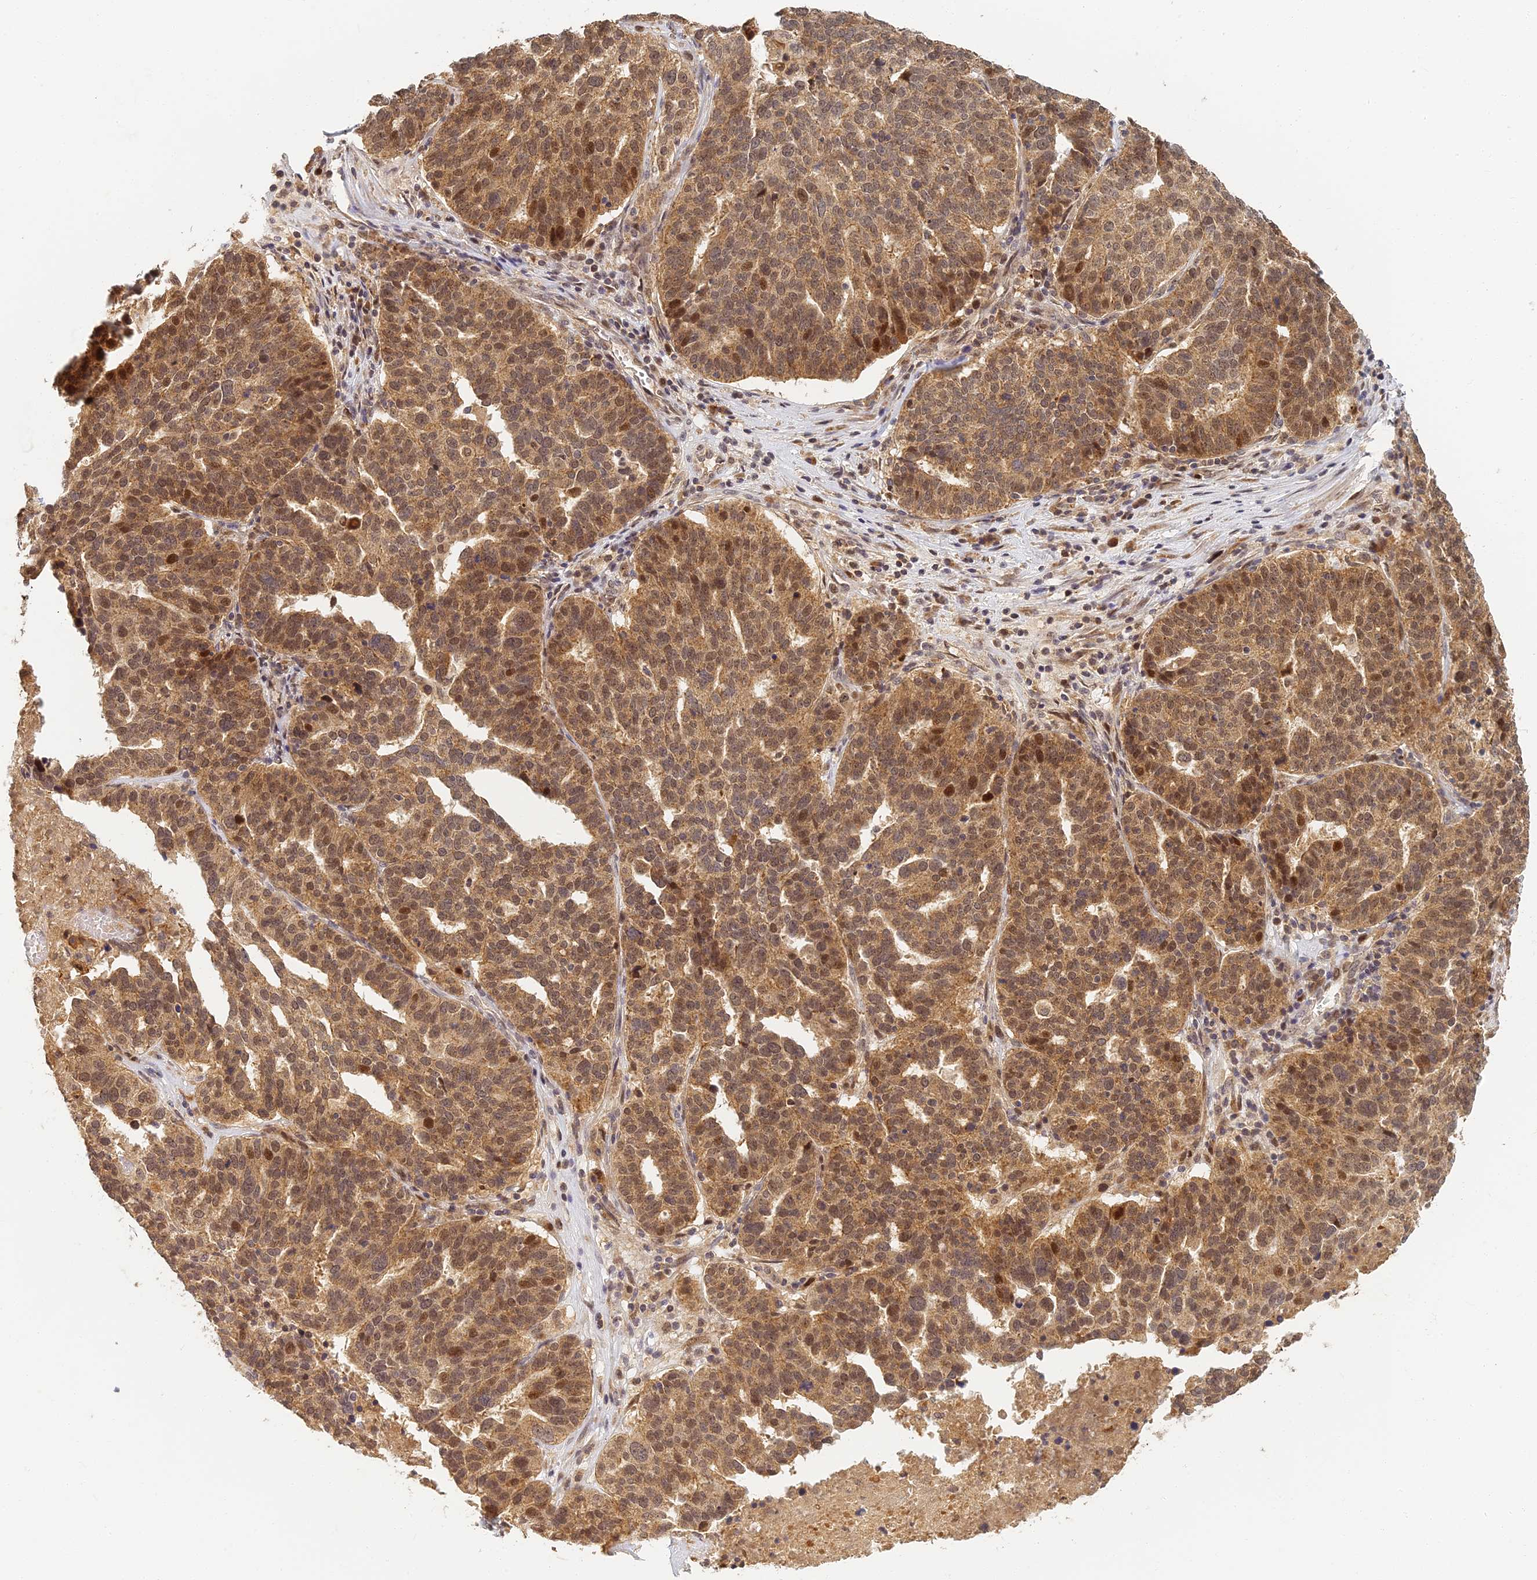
{"staining": {"intensity": "moderate", "quantity": ">75%", "location": "cytoplasmic/membranous,nuclear"}, "tissue": "ovarian cancer", "cell_type": "Tumor cells", "image_type": "cancer", "snomed": [{"axis": "morphology", "description": "Cystadenocarcinoma, serous, NOS"}, {"axis": "topography", "description": "Ovary"}], "caption": "An image of human ovarian cancer (serous cystadenocarcinoma) stained for a protein exhibits moderate cytoplasmic/membranous and nuclear brown staining in tumor cells.", "gene": "RGL3", "patient": {"sex": "female", "age": 59}}